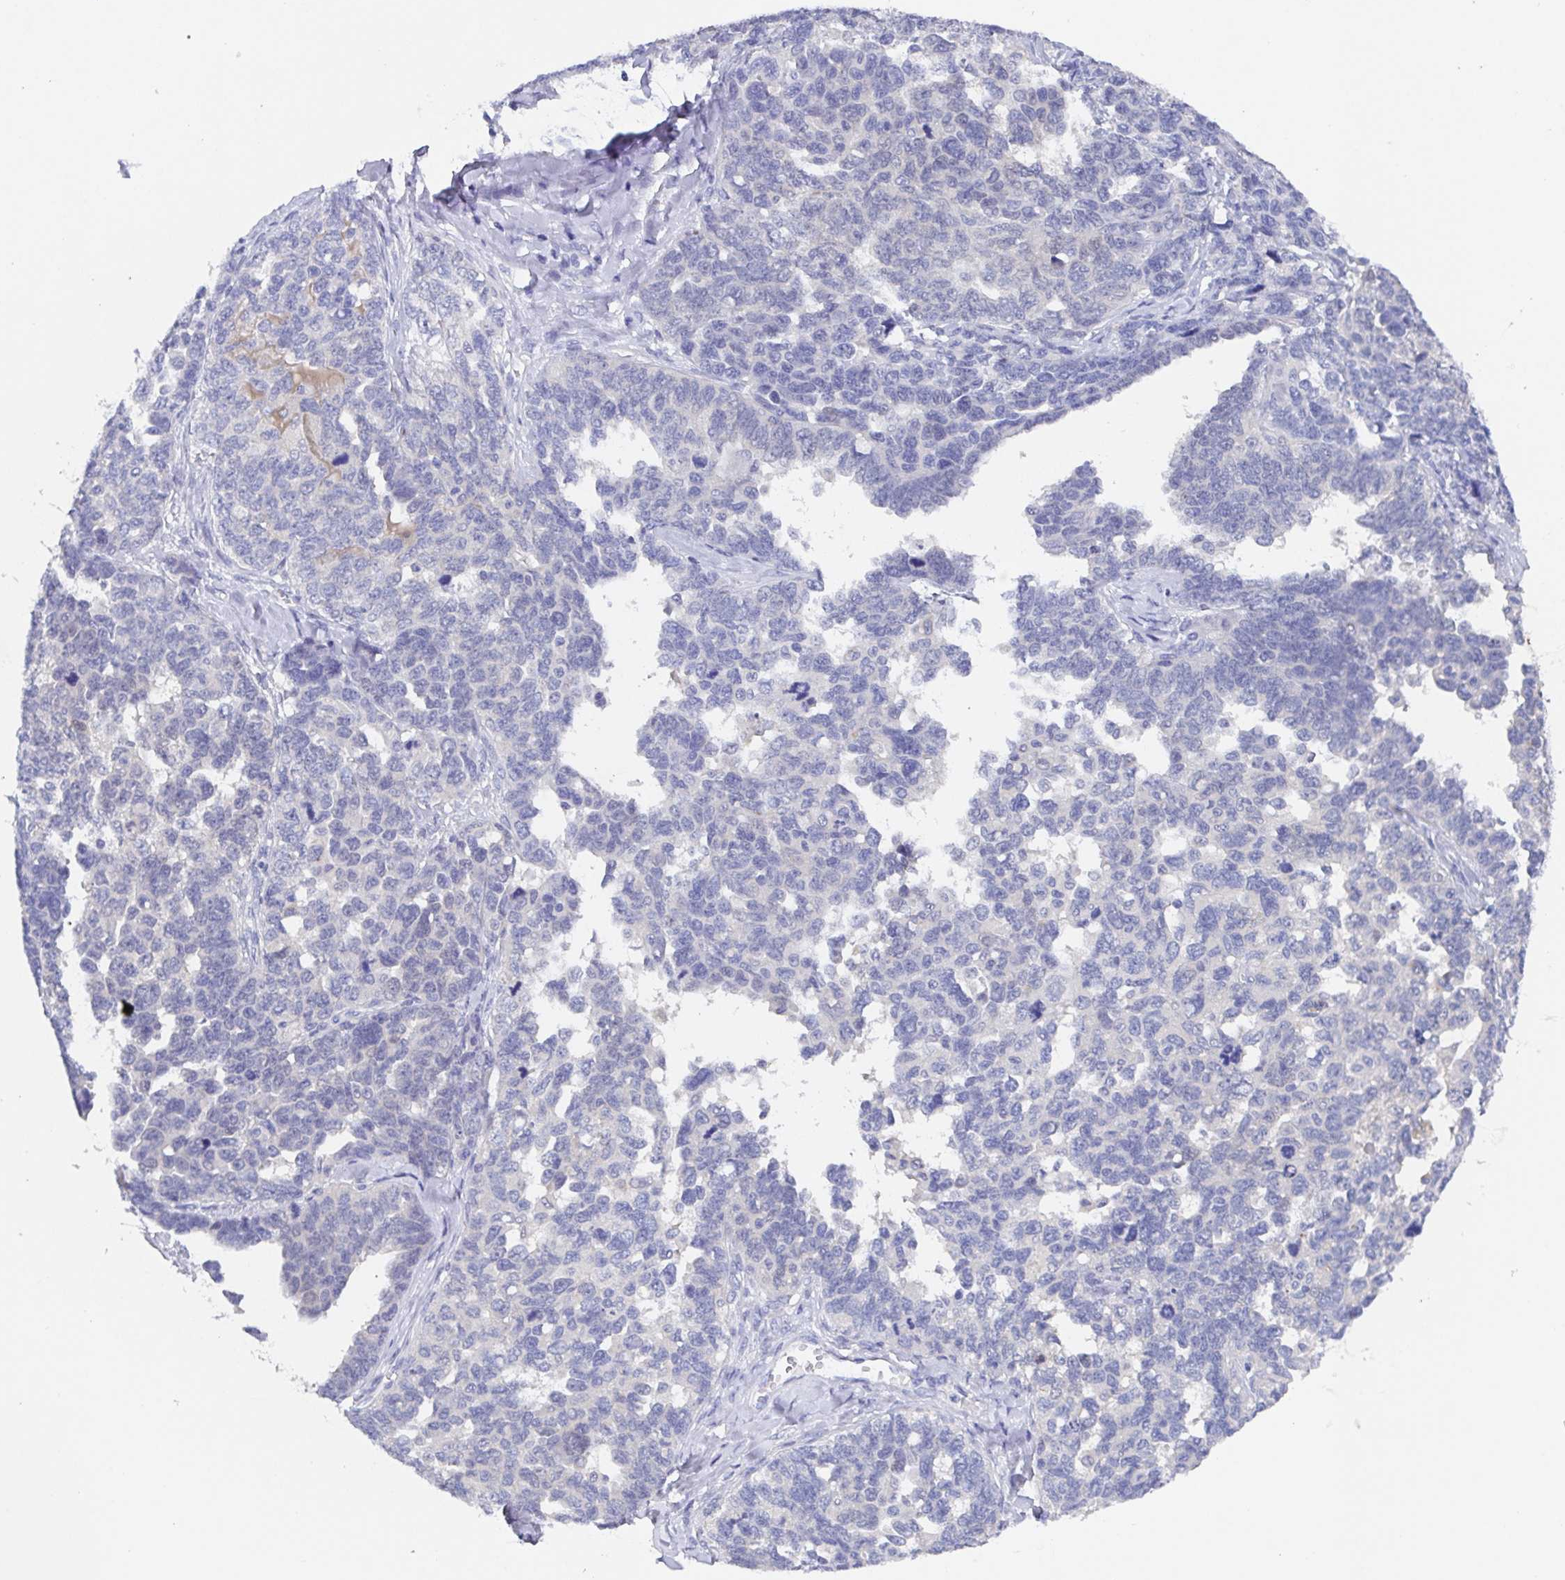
{"staining": {"intensity": "negative", "quantity": "none", "location": "none"}, "tissue": "ovarian cancer", "cell_type": "Tumor cells", "image_type": "cancer", "snomed": [{"axis": "morphology", "description": "Cystadenocarcinoma, serous, NOS"}, {"axis": "topography", "description": "Ovary"}], "caption": "High magnification brightfield microscopy of ovarian cancer stained with DAB (3,3'-diaminobenzidine) (brown) and counterstained with hematoxylin (blue): tumor cells show no significant positivity.", "gene": "SSC4D", "patient": {"sex": "female", "age": 69}}